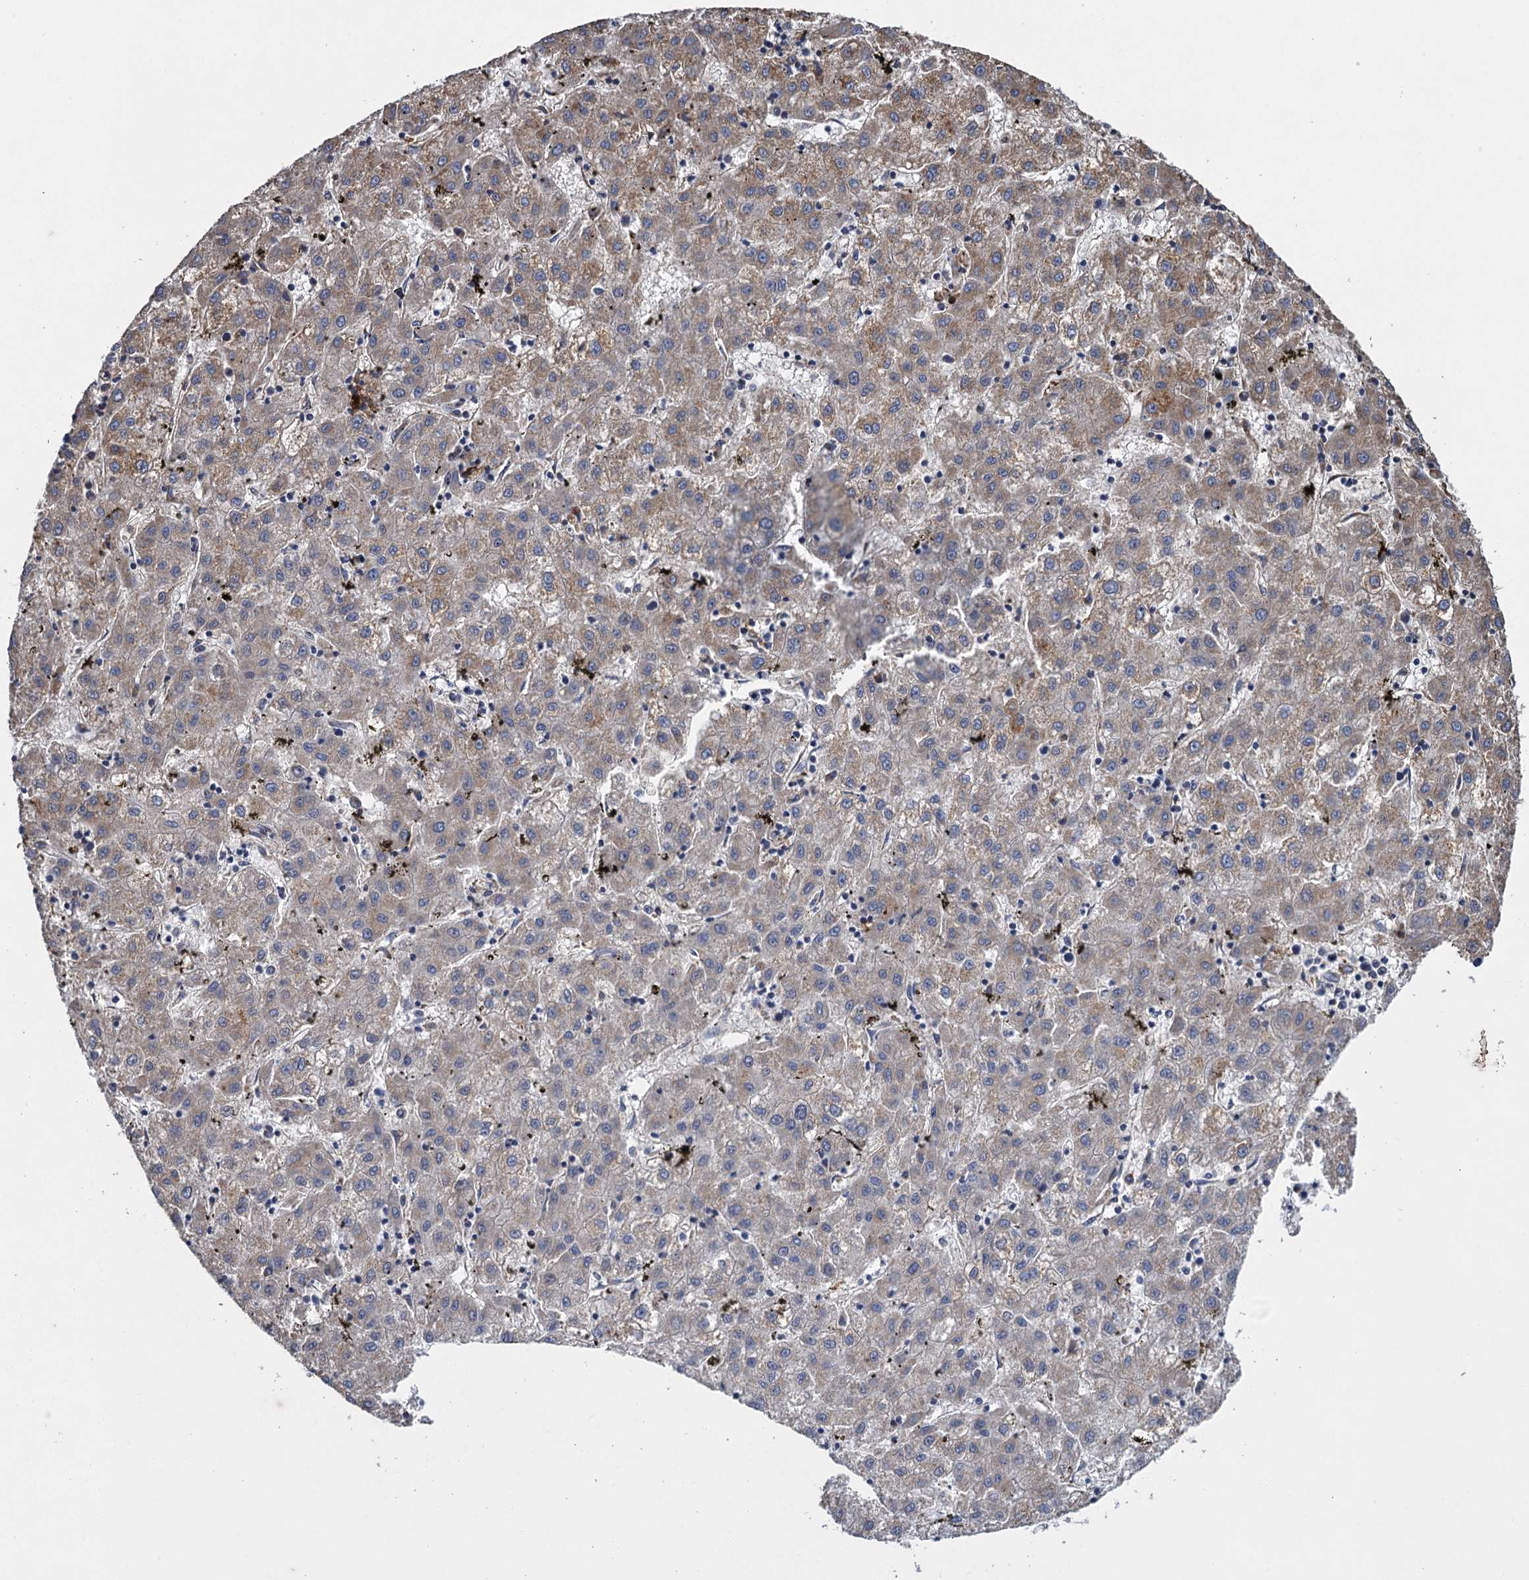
{"staining": {"intensity": "weak", "quantity": "<25%", "location": "cytoplasmic/membranous"}, "tissue": "liver cancer", "cell_type": "Tumor cells", "image_type": "cancer", "snomed": [{"axis": "morphology", "description": "Carcinoma, Hepatocellular, NOS"}, {"axis": "topography", "description": "Liver"}], "caption": "Immunohistochemistry photomicrograph of neoplastic tissue: liver cancer (hepatocellular carcinoma) stained with DAB (3,3'-diaminobenzidine) reveals no significant protein positivity in tumor cells. The staining is performed using DAB (3,3'-diaminobenzidine) brown chromogen with nuclei counter-stained in using hematoxylin.", "gene": "TXNDC11", "patient": {"sex": "male", "age": 72}}